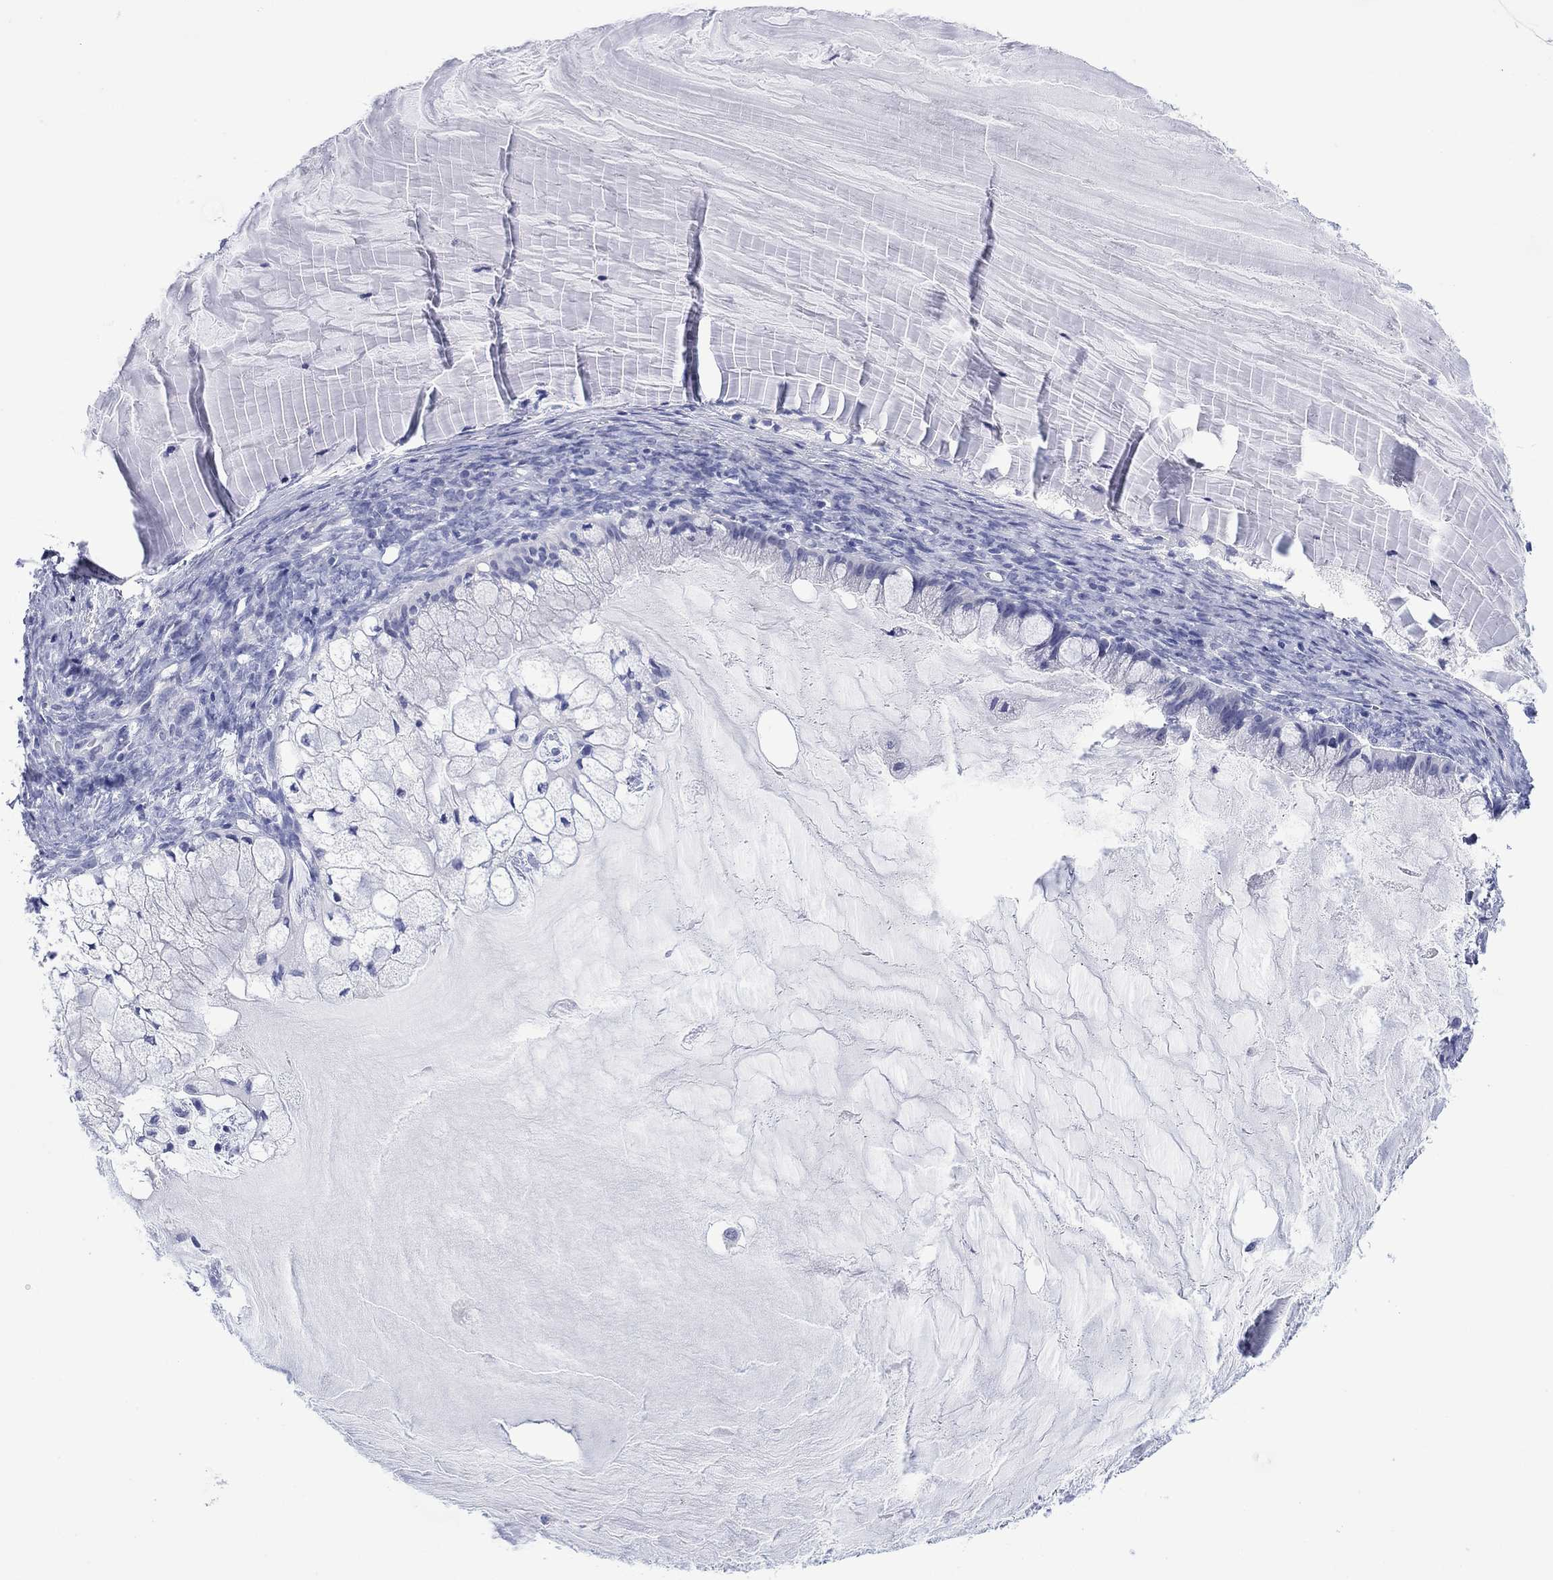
{"staining": {"intensity": "negative", "quantity": "none", "location": "none"}, "tissue": "ovarian cancer", "cell_type": "Tumor cells", "image_type": "cancer", "snomed": [{"axis": "morphology", "description": "Cystadenocarcinoma, mucinous, NOS"}, {"axis": "topography", "description": "Ovary"}], "caption": "Tumor cells show no significant staining in ovarian cancer (mucinous cystadenocarcinoma).", "gene": "MLANA", "patient": {"sex": "female", "age": 57}}